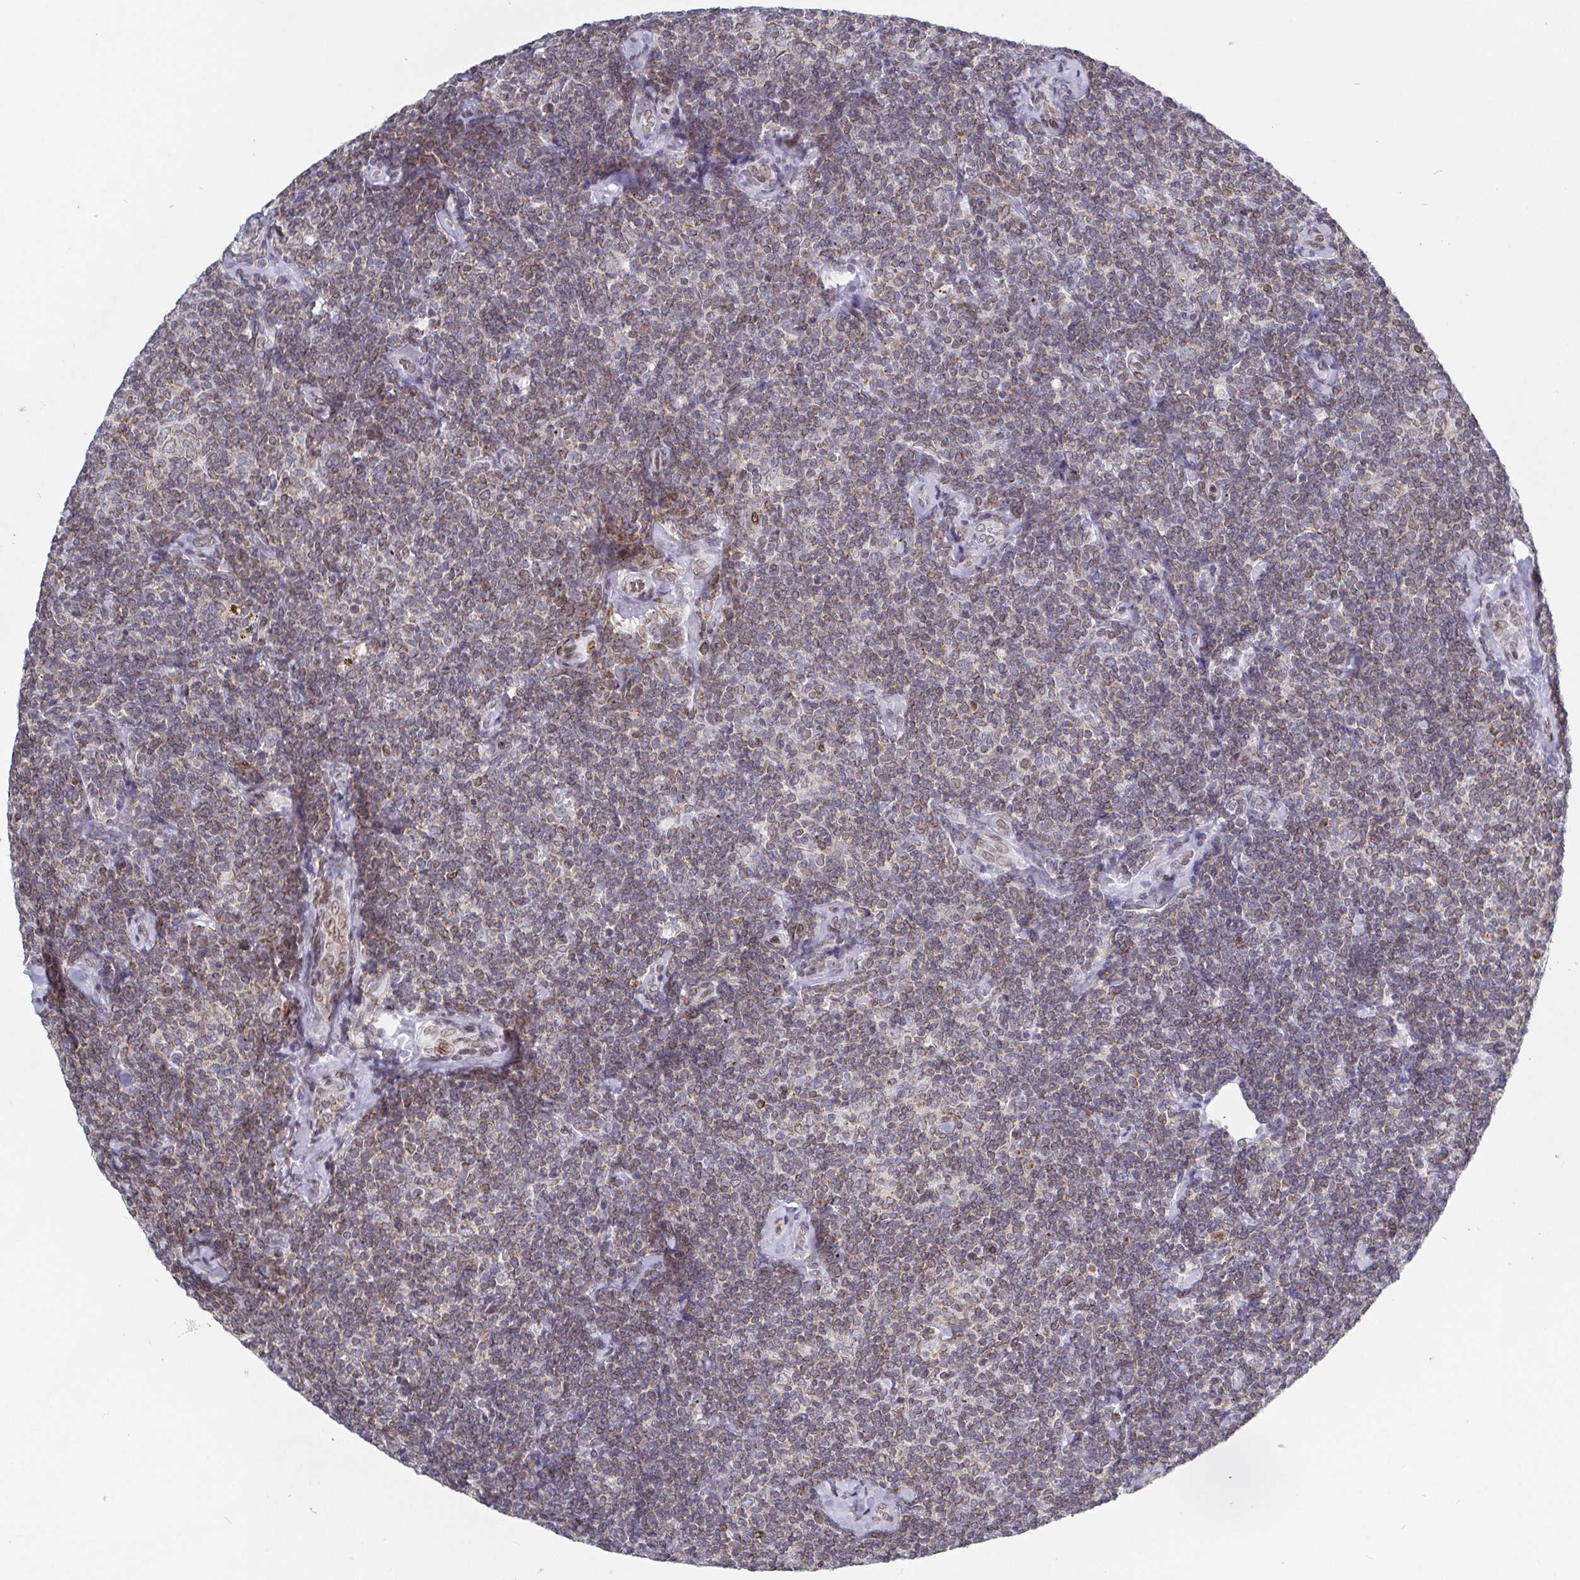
{"staining": {"intensity": "weak", "quantity": "25%-75%", "location": "cytoplasmic/membranous,nuclear"}, "tissue": "lymphoma", "cell_type": "Tumor cells", "image_type": "cancer", "snomed": [{"axis": "morphology", "description": "Malignant lymphoma, non-Hodgkin's type, Low grade"}, {"axis": "topography", "description": "Lymph node"}], "caption": "A photomicrograph showing weak cytoplasmic/membranous and nuclear positivity in about 25%-75% of tumor cells in lymphoma, as visualized by brown immunohistochemical staining.", "gene": "EMD", "patient": {"sex": "female", "age": 56}}